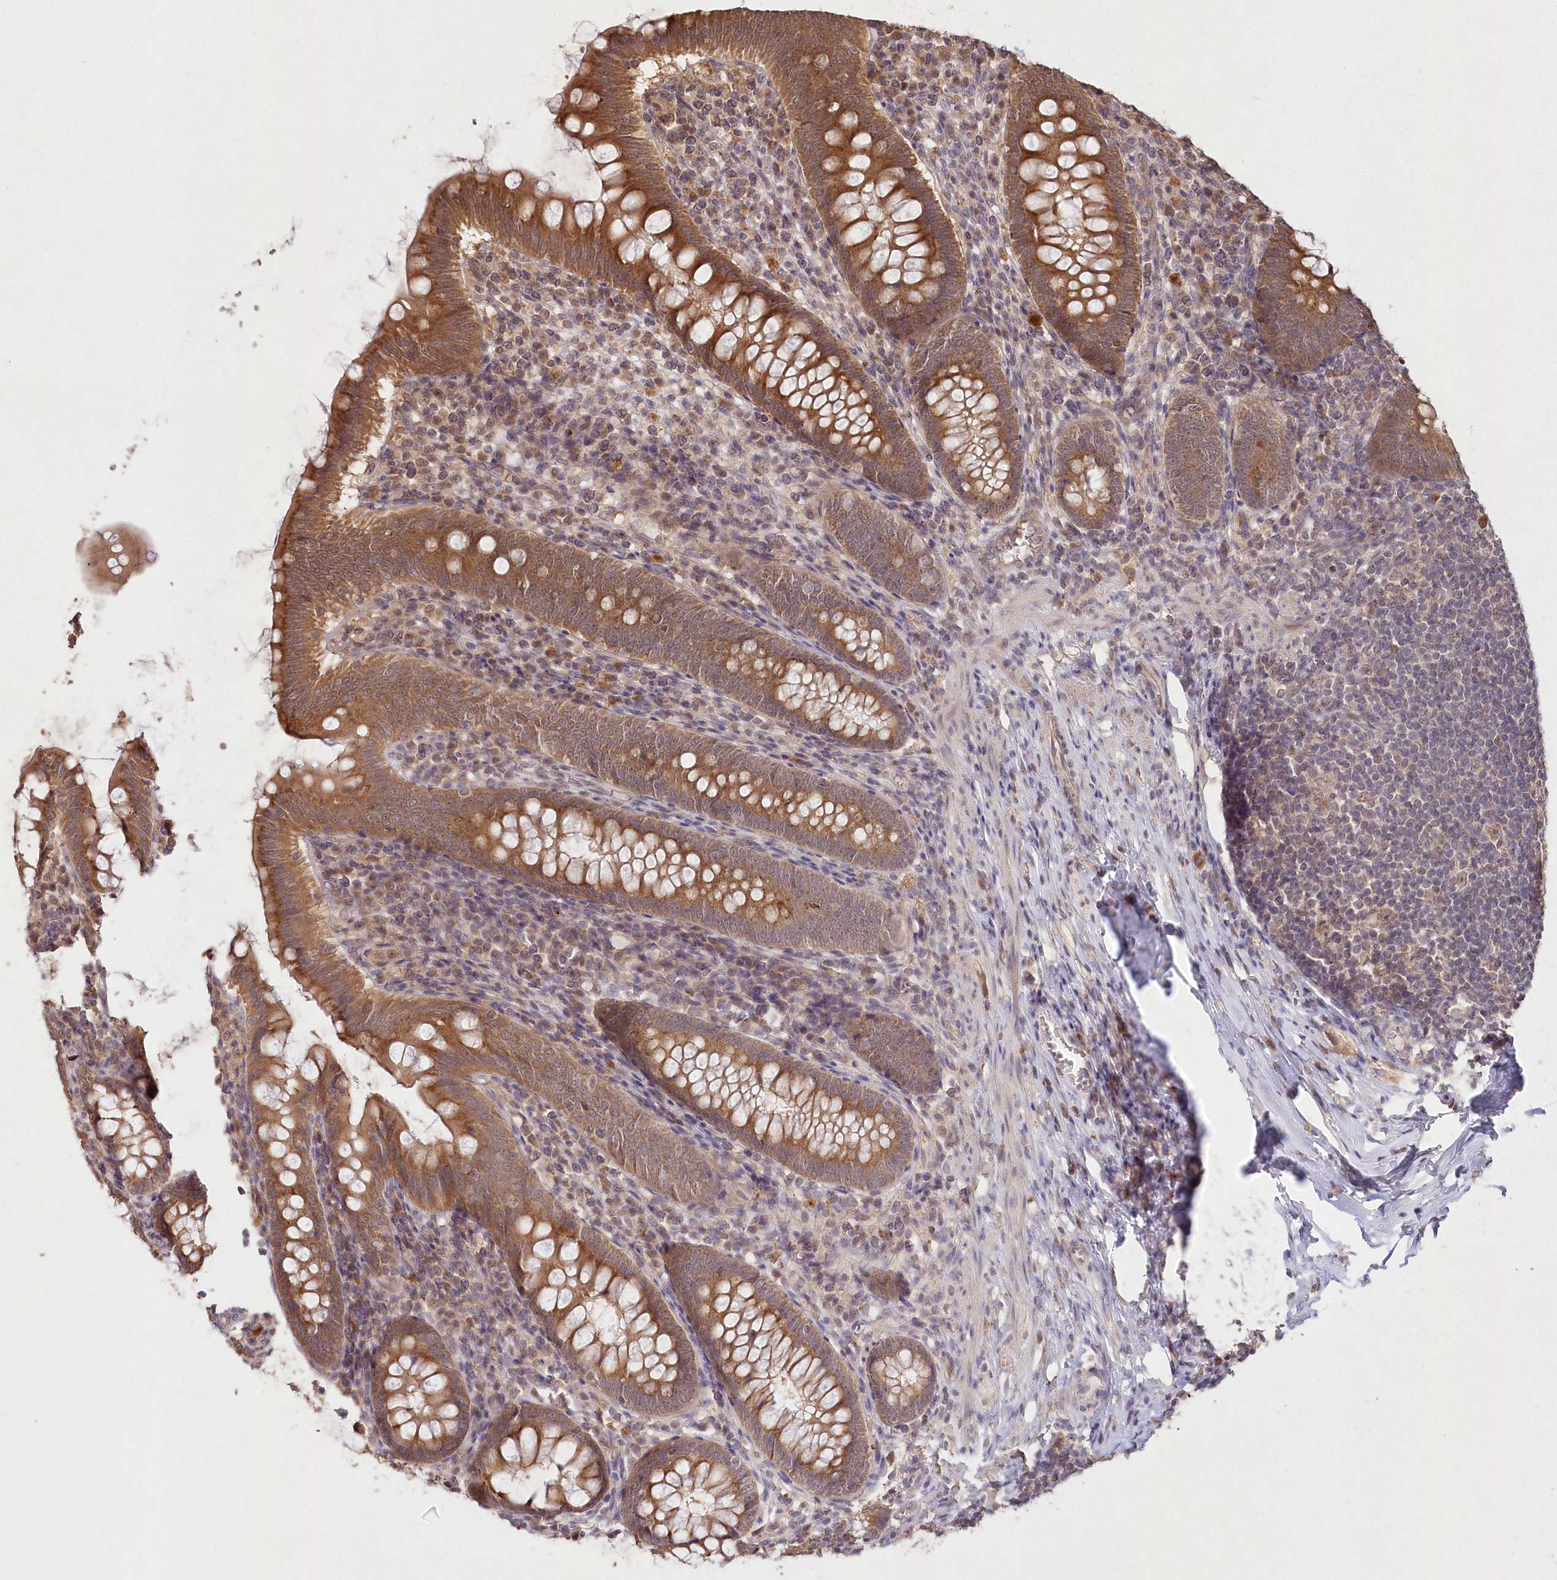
{"staining": {"intensity": "strong", "quantity": ">75%", "location": "cytoplasmic/membranous"}, "tissue": "appendix", "cell_type": "Glandular cells", "image_type": "normal", "snomed": [{"axis": "morphology", "description": "Normal tissue, NOS"}, {"axis": "topography", "description": "Appendix"}], "caption": "Strong cytoplasmic/membranous protein staining is identified in approximately >75% of glandular cells in appendix.", "gene": "IRAK1BP1", "patient": {"sex": "male", "age": 14}}